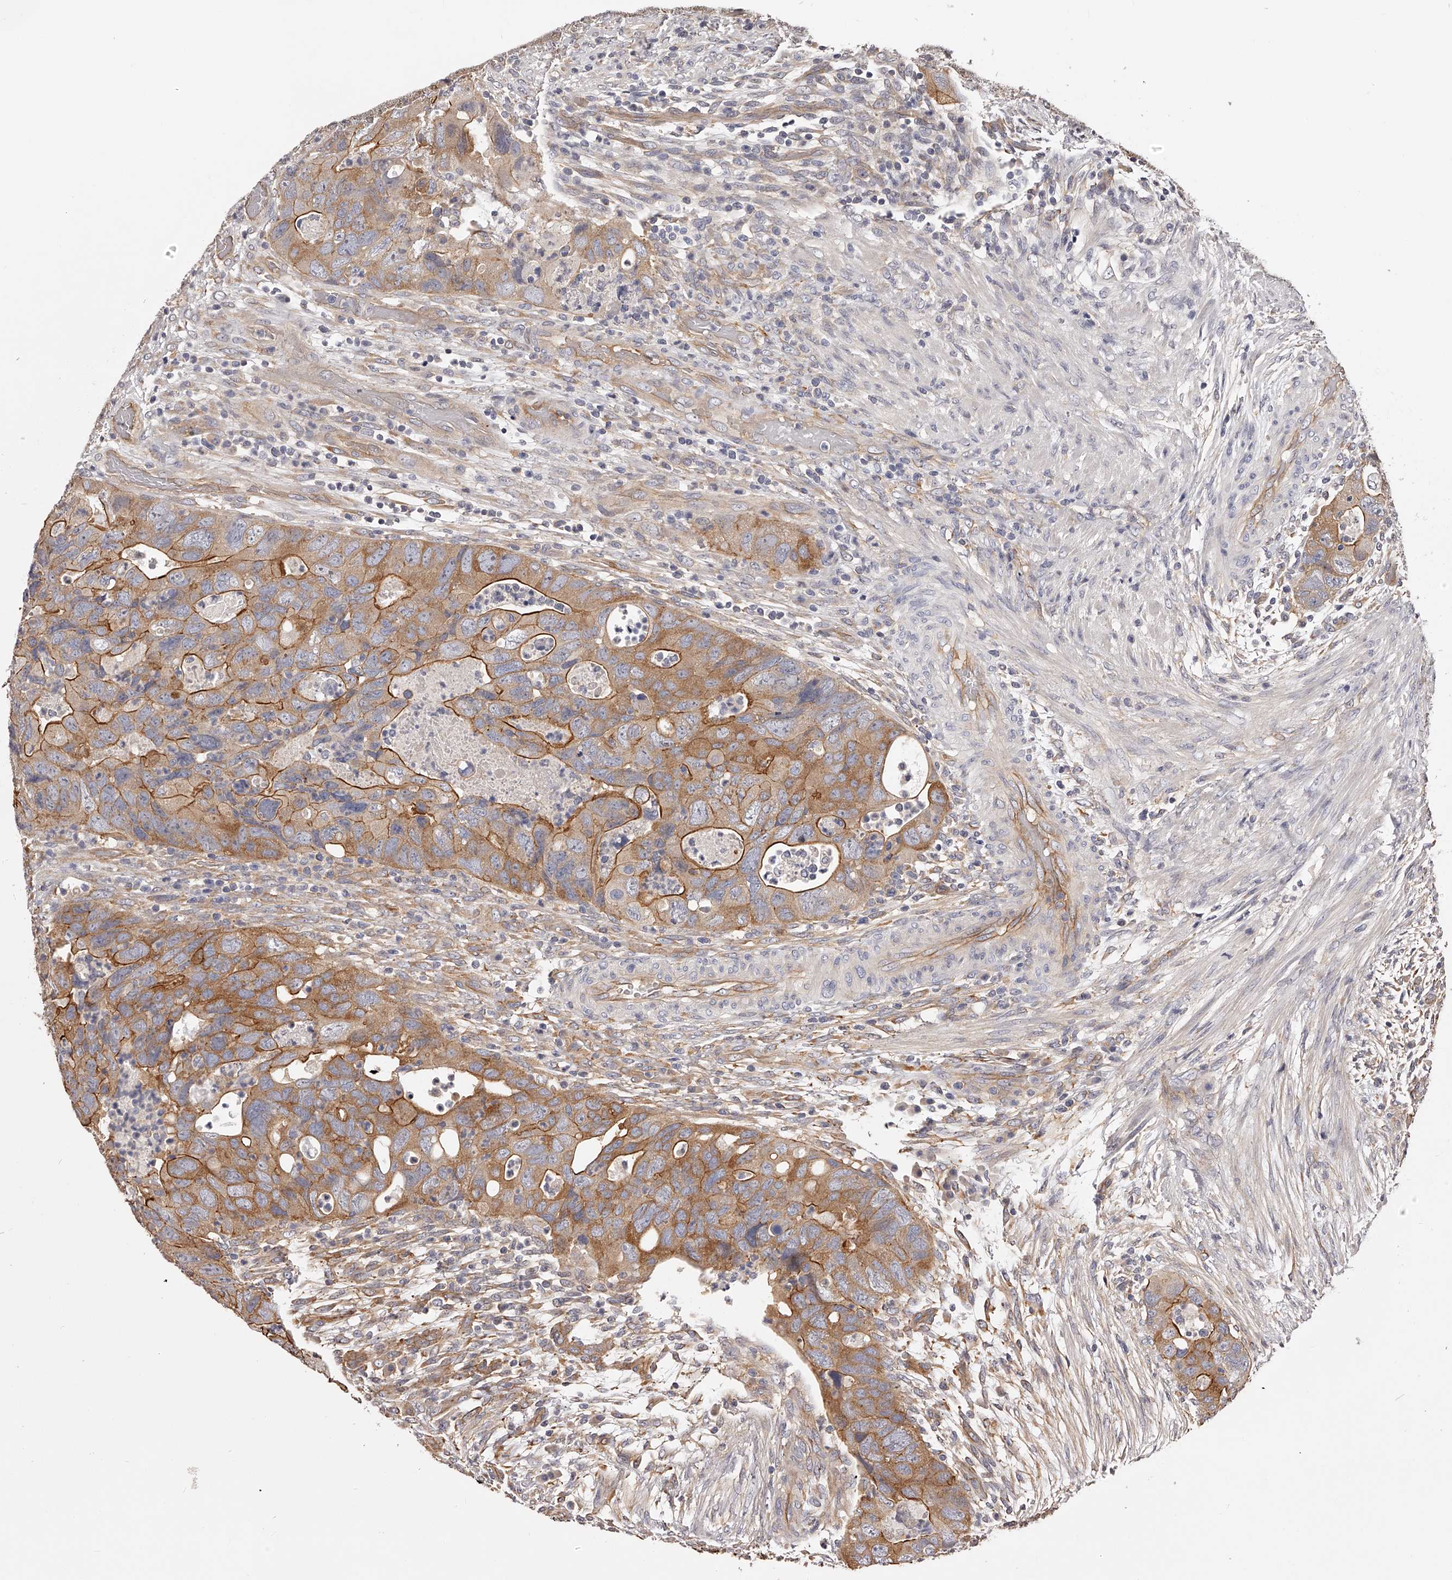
{"staining": {"intensity": "moderate", "quantity": ">75%", "location": "cytoplasmic/membranous"}, "tissue": "colorectal cancer", "cell_type": "Tumor cells", "image_type": "cancer", "snomed": [{"axis": "morphology", "description": "Adenocarcinoma, NOS"}, {"axis": "topography", "description": "Rectum"}], "caption": "Immunohistochemistry (IHC) of human colorectal adenocarcinoma demonstrates medium levels of moderate cytoplasmic/membranous expression in approximately >75% of tumor cells.", "gene": "LTV1", "patient": {"sex": "male", "age": 63}}